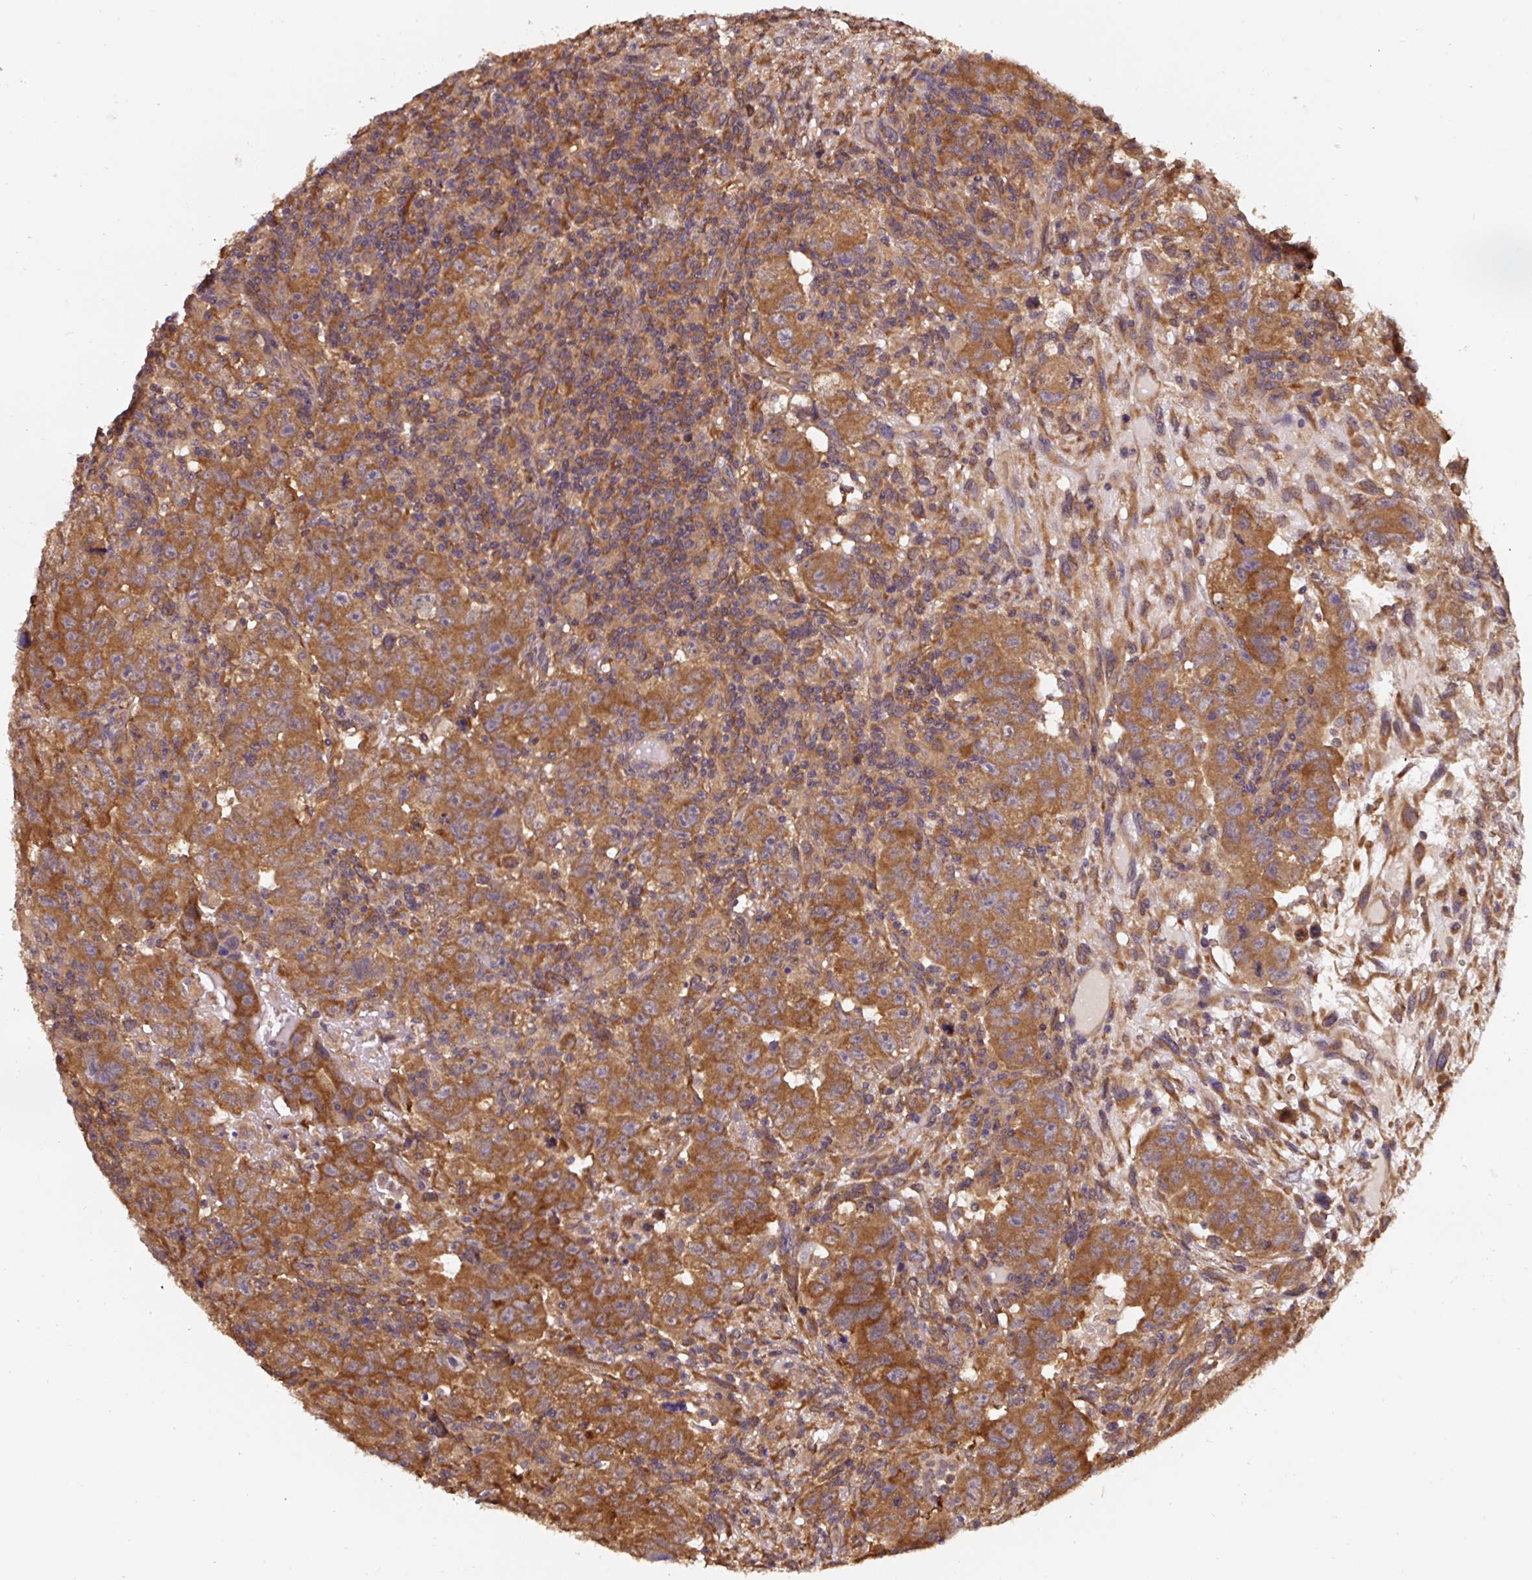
{"staining": {"intensity": "strong", "quantity": ">75%", "location": "cytoplasmic/membranous"}, "tissue": "testis cancer", "cell_type": "Tumor cells", "image_type": "cancer", "snomed": [{"axis": "morphology", "description": "Carcinoma, Embryonal, NOS"}, {"axis": "topography", "description": "Testis"}], "caption": "An IHC image of neoplastic tissue is shown. Protein staining in brown labels strong cytoplasmic/membranous positivity in testis cancer within tumor cells.", "gene": "ST13", "patient": {"sex": "male", "age": 24}}